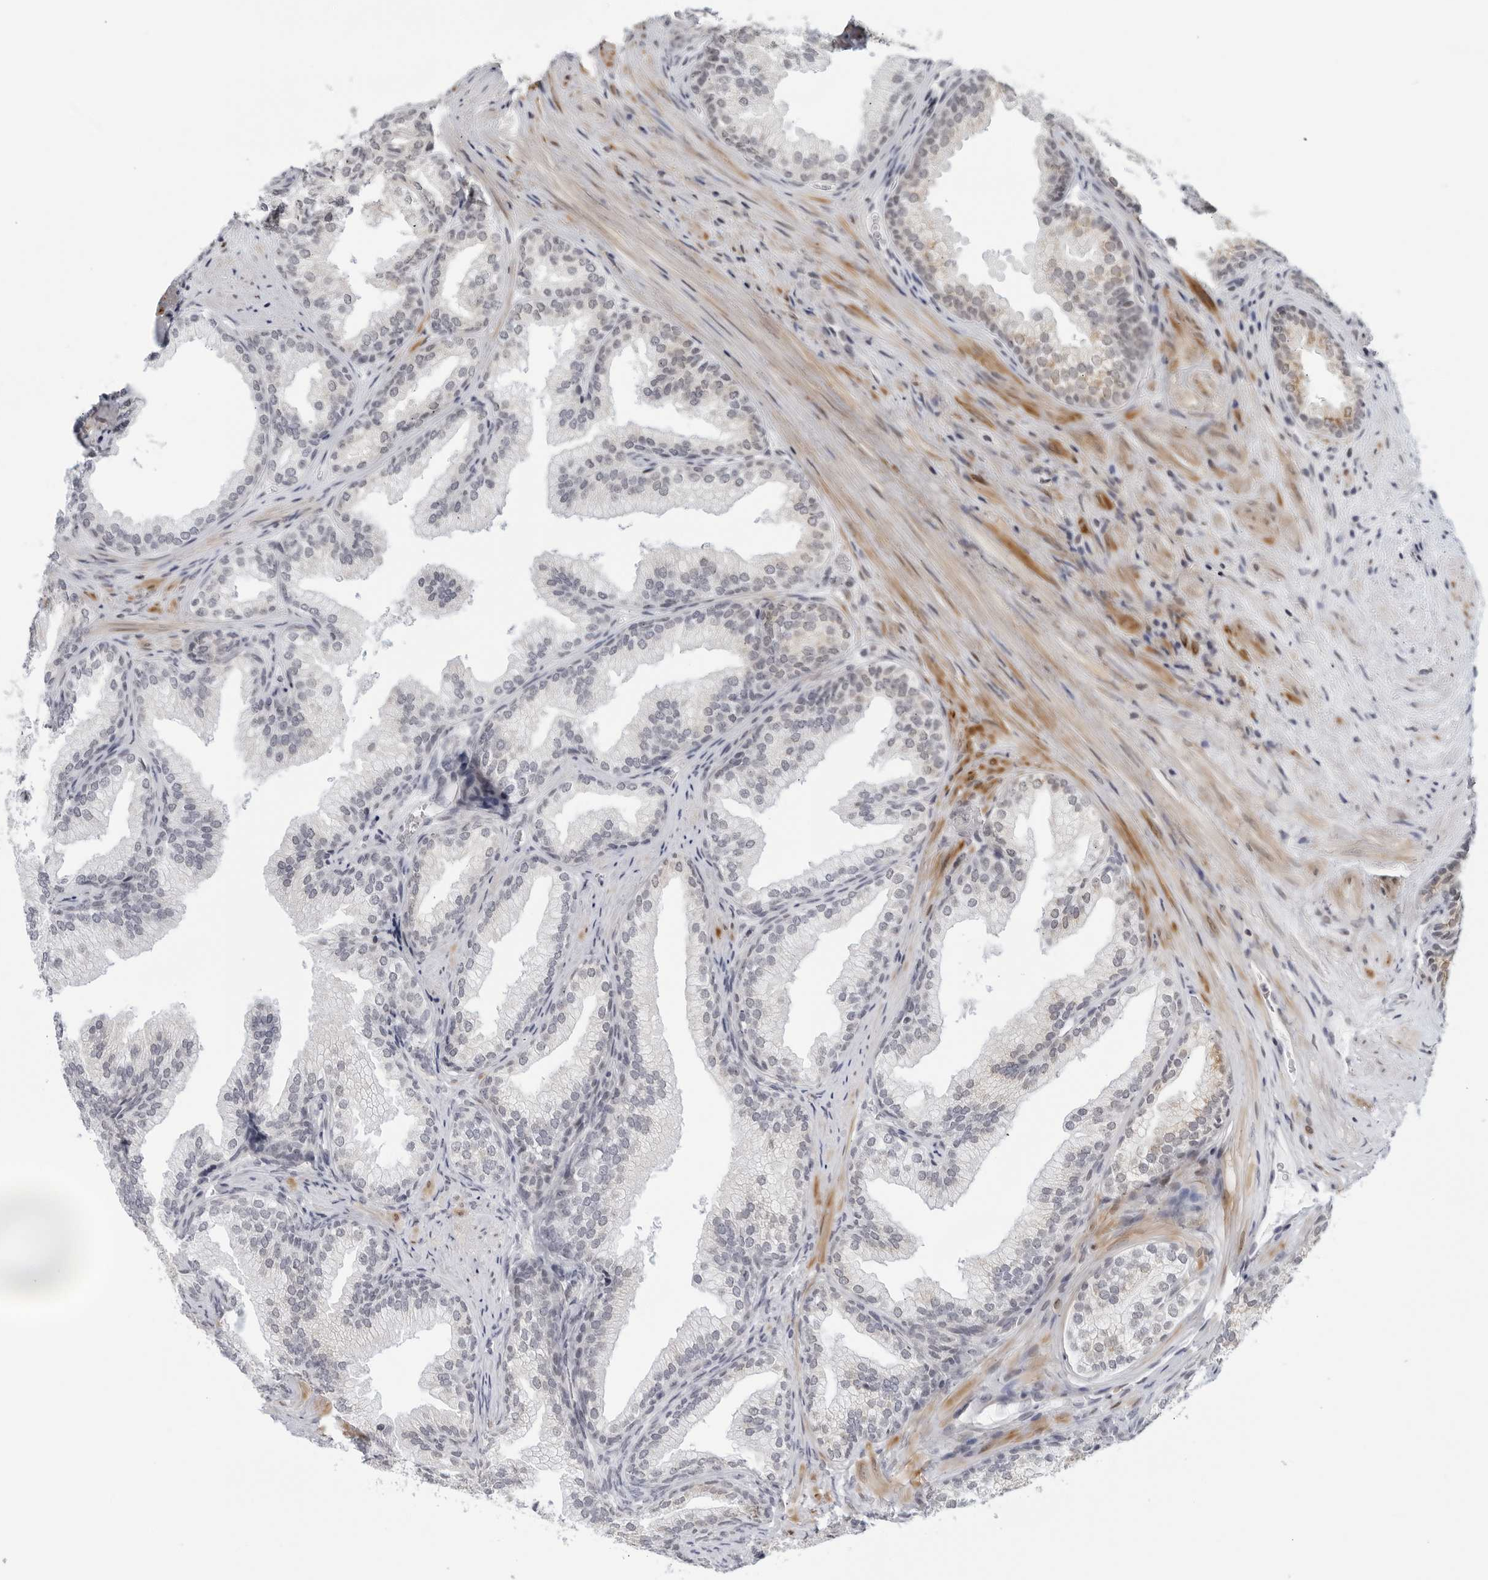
{"staining": {"intensity": "moderate", "quantity": "<25%", "location": "cytoplasmic/membranous"}, "tissue": "prostate", "cell_type": "Glandular cells", "image_type": "normal", "snomed": [{"axis": "morphology", "description": "Normal tissue, NOS"}, {"axis": "topography", "description": "Prostate"}], "caption": "DAB (3,3'-diaminobenzidine) immunohistochemical staining of benign human prostate shows moderate cytoplasmic/membranous protein staining in approximately <25% of glandular cells.", "gene": "WDTC1", "patient": {"sex": "male", "age": 76}}